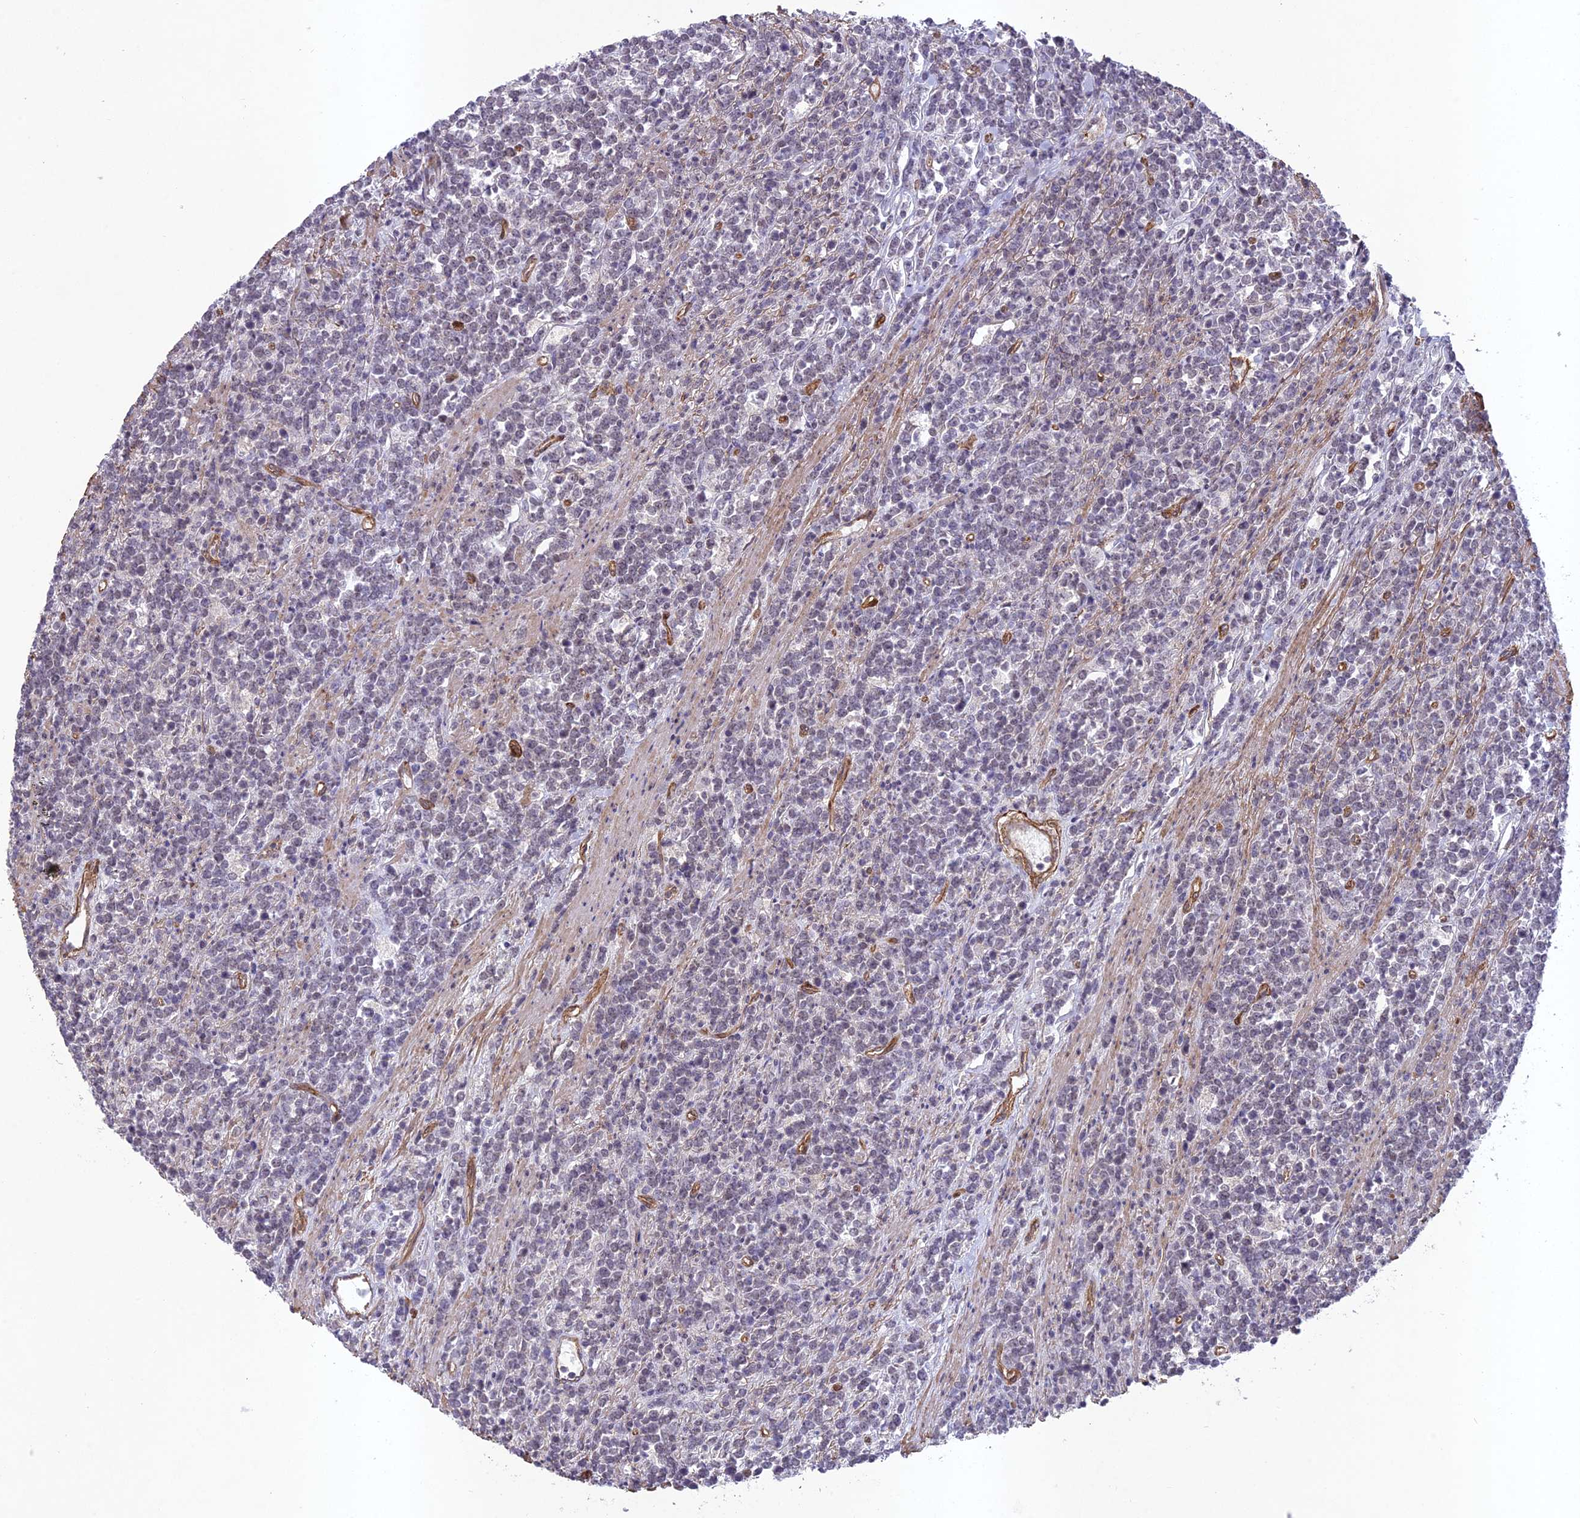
{"staining": {"intensity": "negative", "quantity": "none", "location": "none"}, "tissue": "lymphoma", "cell_type": "Tumor cells", "image_type": "cancer", "snomed": [{"axis": "morphology", "description": "Malignant lymphoma, non-Hodgkin's type, High grade"}, {"axis": "topography", "description": "Small intestine"}], "caption": "A photomicrograph of human high-grade malignant lymphoma, non-Hodgkin's type is negative for staining in tumor cells. (DAB (3,3'-diaminobenzidine) immunohistochemistry (IHC) visualized using brightfield microscopy, high magnification).", "gene": "TNS1", "patient": {"sex": "male", "age": 8}}